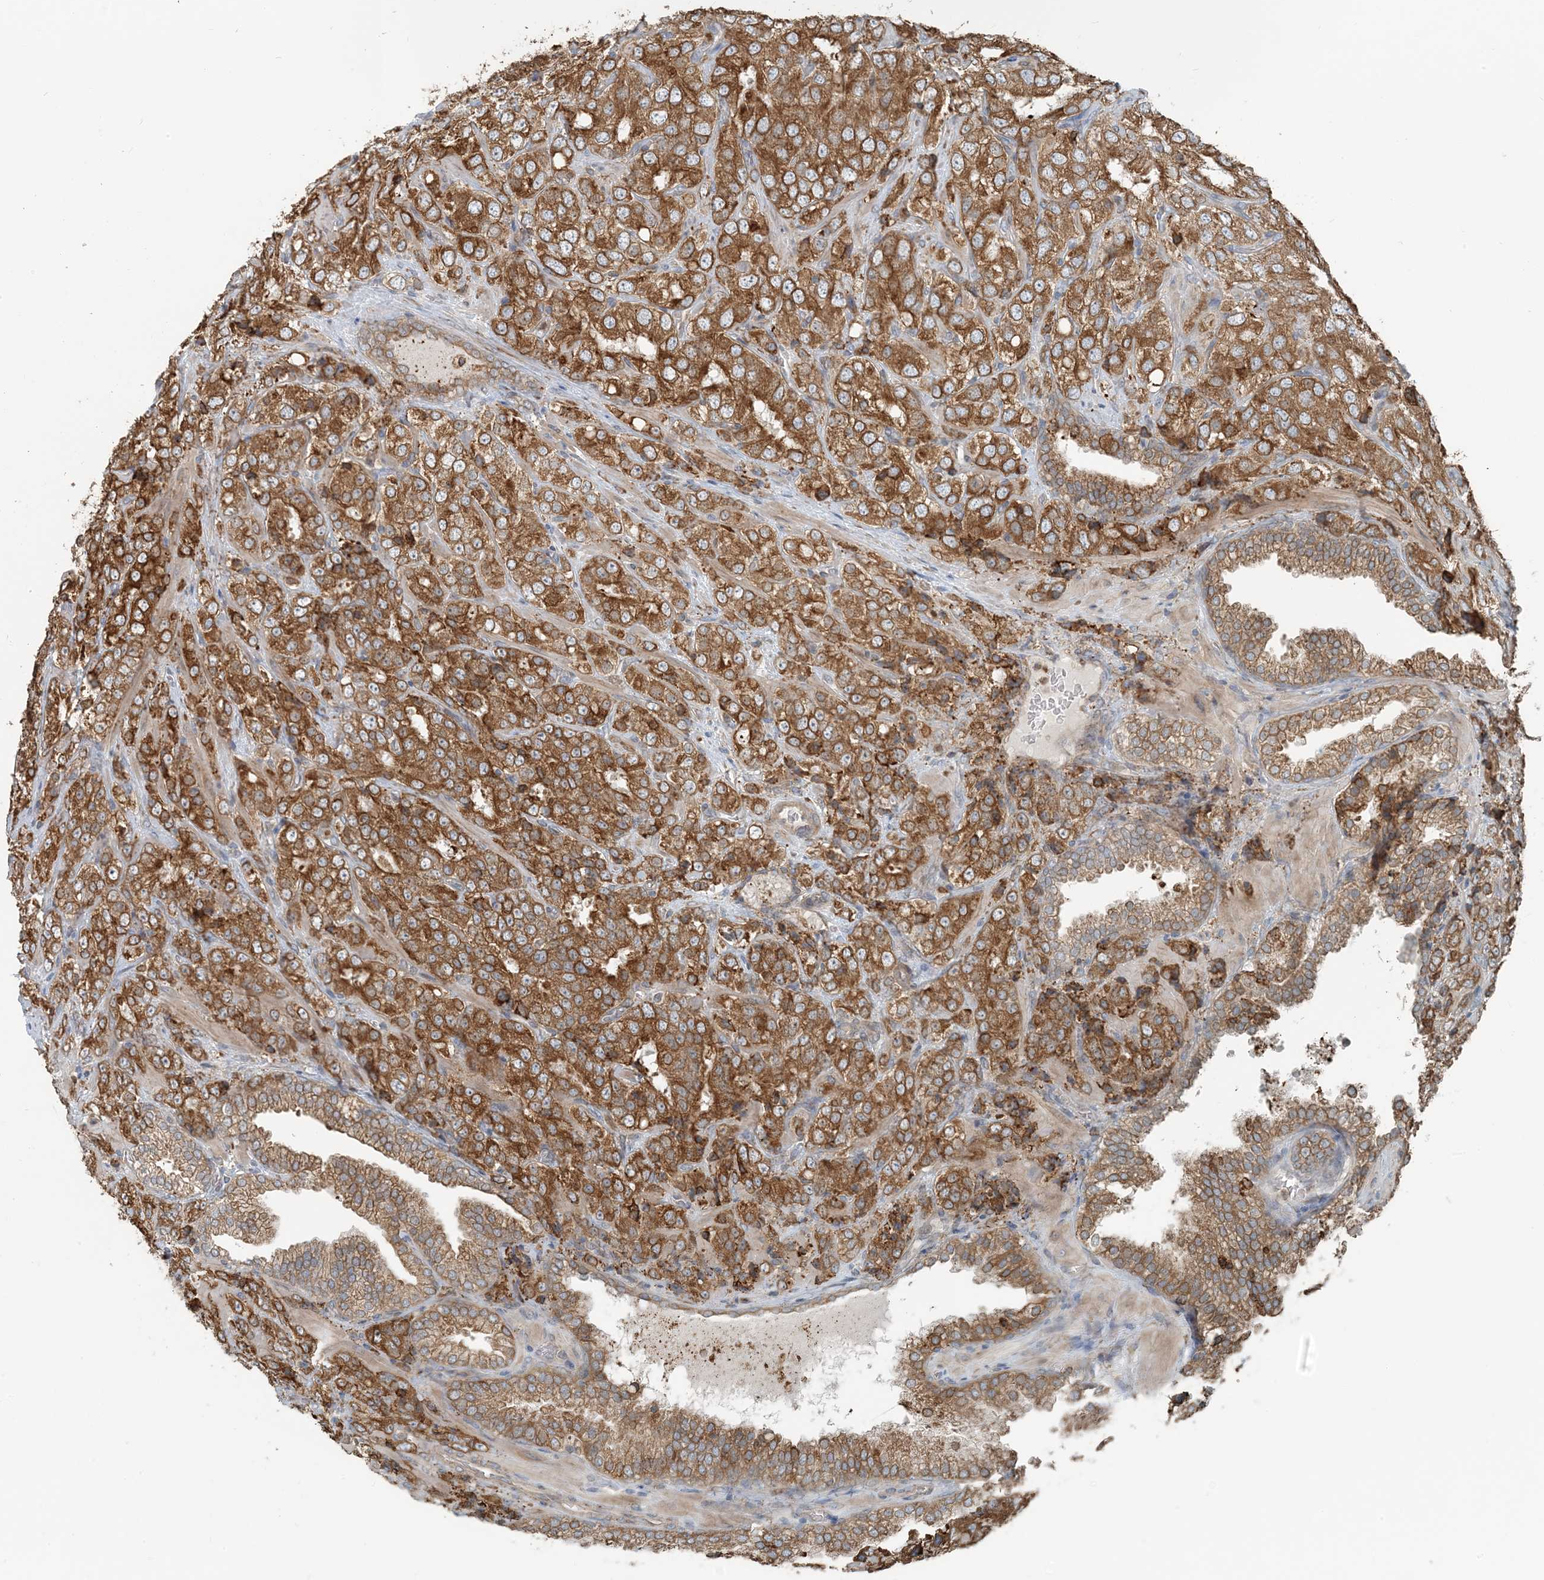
{"staining": {"intensity": "moderate", "quantity": ">75%", "location": "cytoplasmic/membranous"}, "tissue": "prostate cancer", "cell_type": "Tumor cells", "image_type": "cancer", "snomed": [{"axis": "morphology", "description": "Adenocarcinoma, High grade"}, {"axis": "topography", "description": "Prostate"}], "caption": "Protein expression analysis of prostate cancer (adenocarcinoma (high-grade)) shows moderate cytoplasmic/membranous staining in approximately >75% of tumor cells.", "gene": "CERKL", "patient": {"sex": "male", "age": 58}}